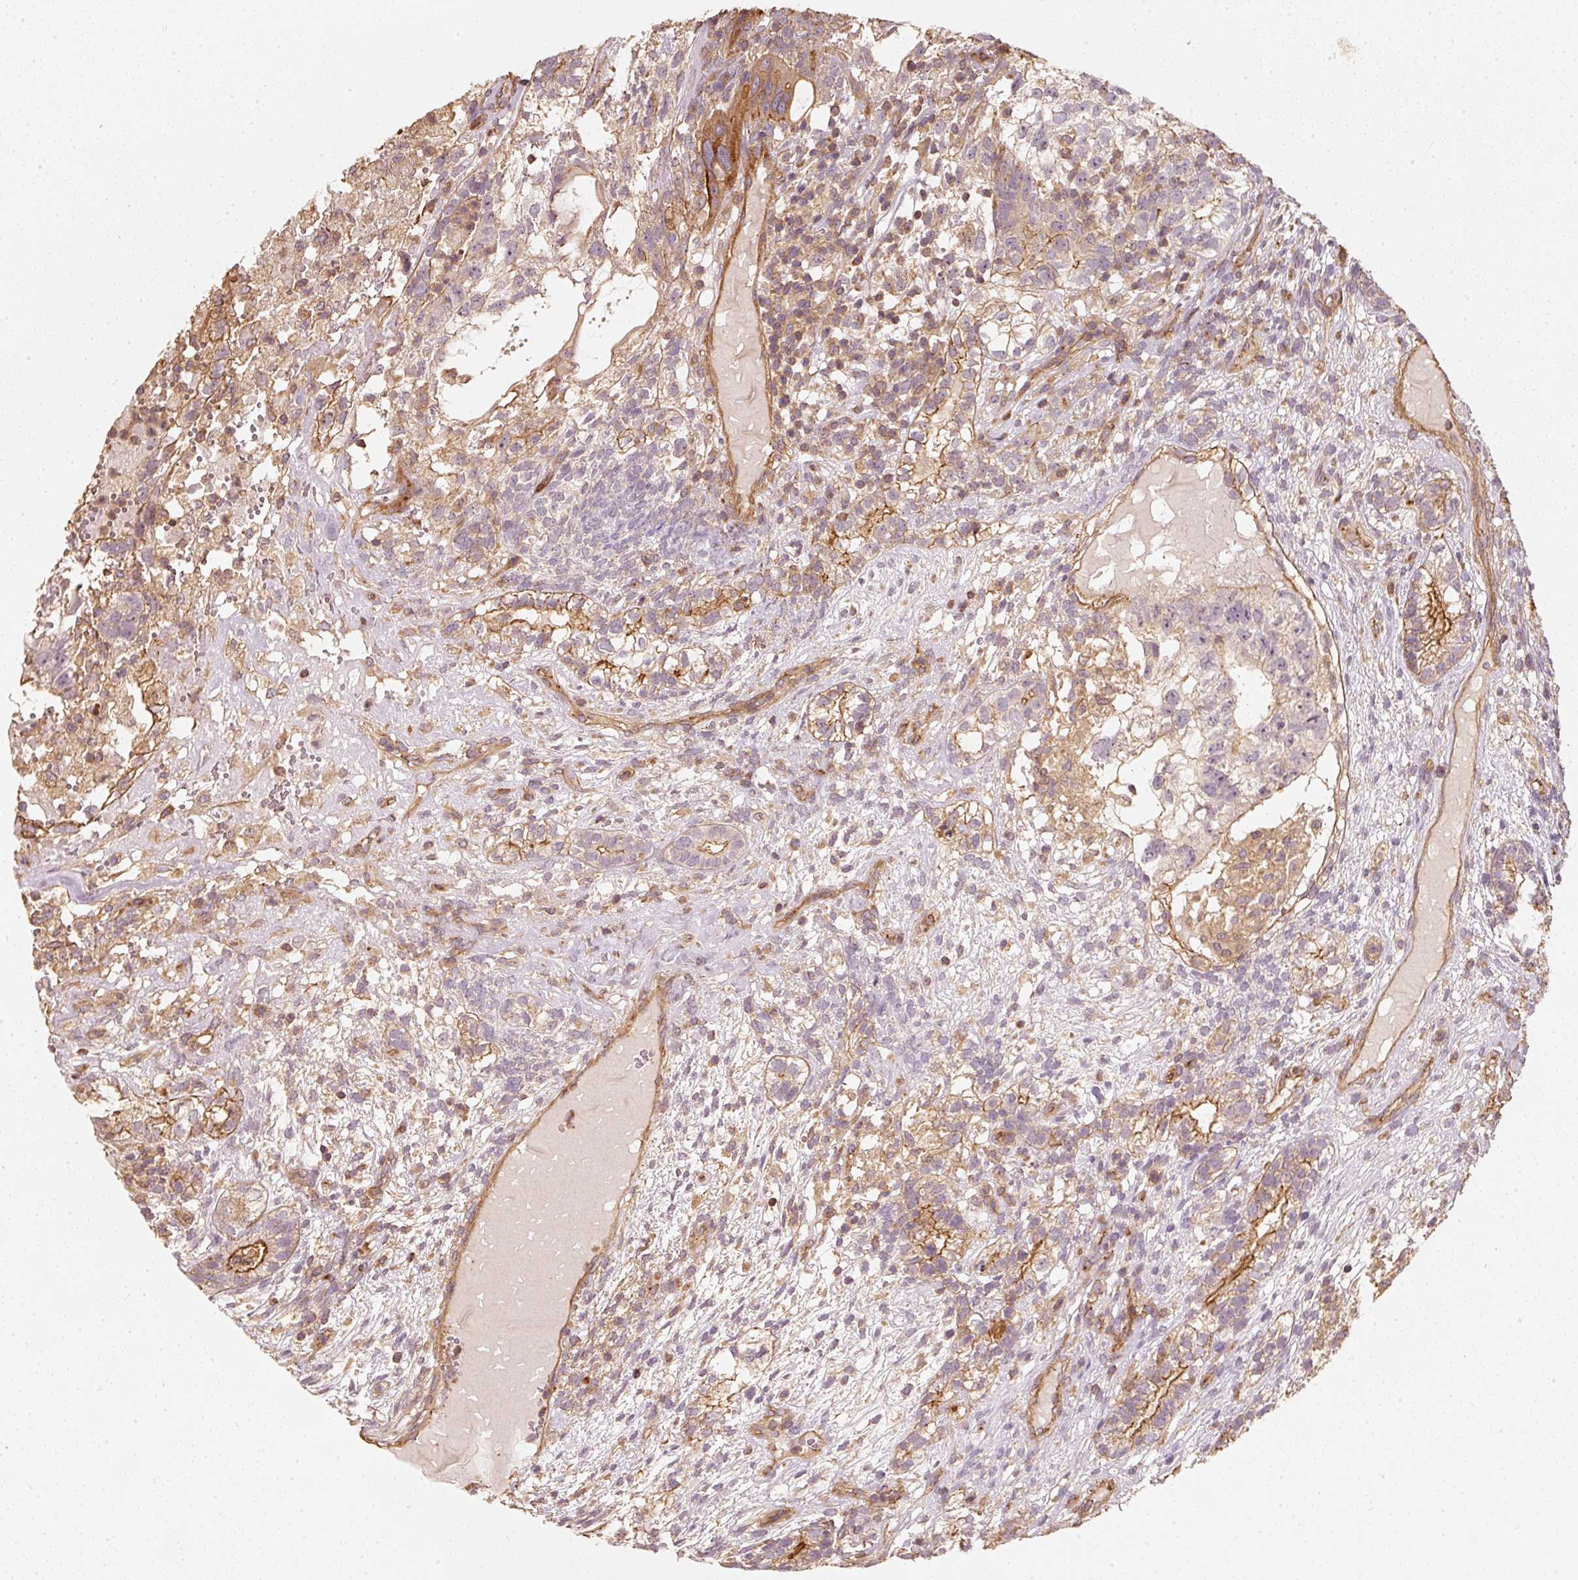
{"staining": {"intensity": "moderate", "quantity": ">75%", "location": "cytoplasmic/membranous"}, "tissue": "testis cancer", "cell_type": "Tumor cells", "image_type": "cancer", "snomed": [{"axis": "morphology", "description": "Seminoma, NOS"}, {"axis": "morphology", "description": "Carcinoma, Embryonal, NOS"}, {"axis": "topography", "description": "Testis"}], "caption": "An immunohistochemistry micrograph of tumor tissue is shown. Protein staining in brown shows moderate cytoplasmic/membranous positivity in embryonal carcinoma (testis) within tumor cells. (IHC, brightfield microscopy, high magnification).", "gene": "CEP95", "patient": {"sex": "male", "age": 41}}